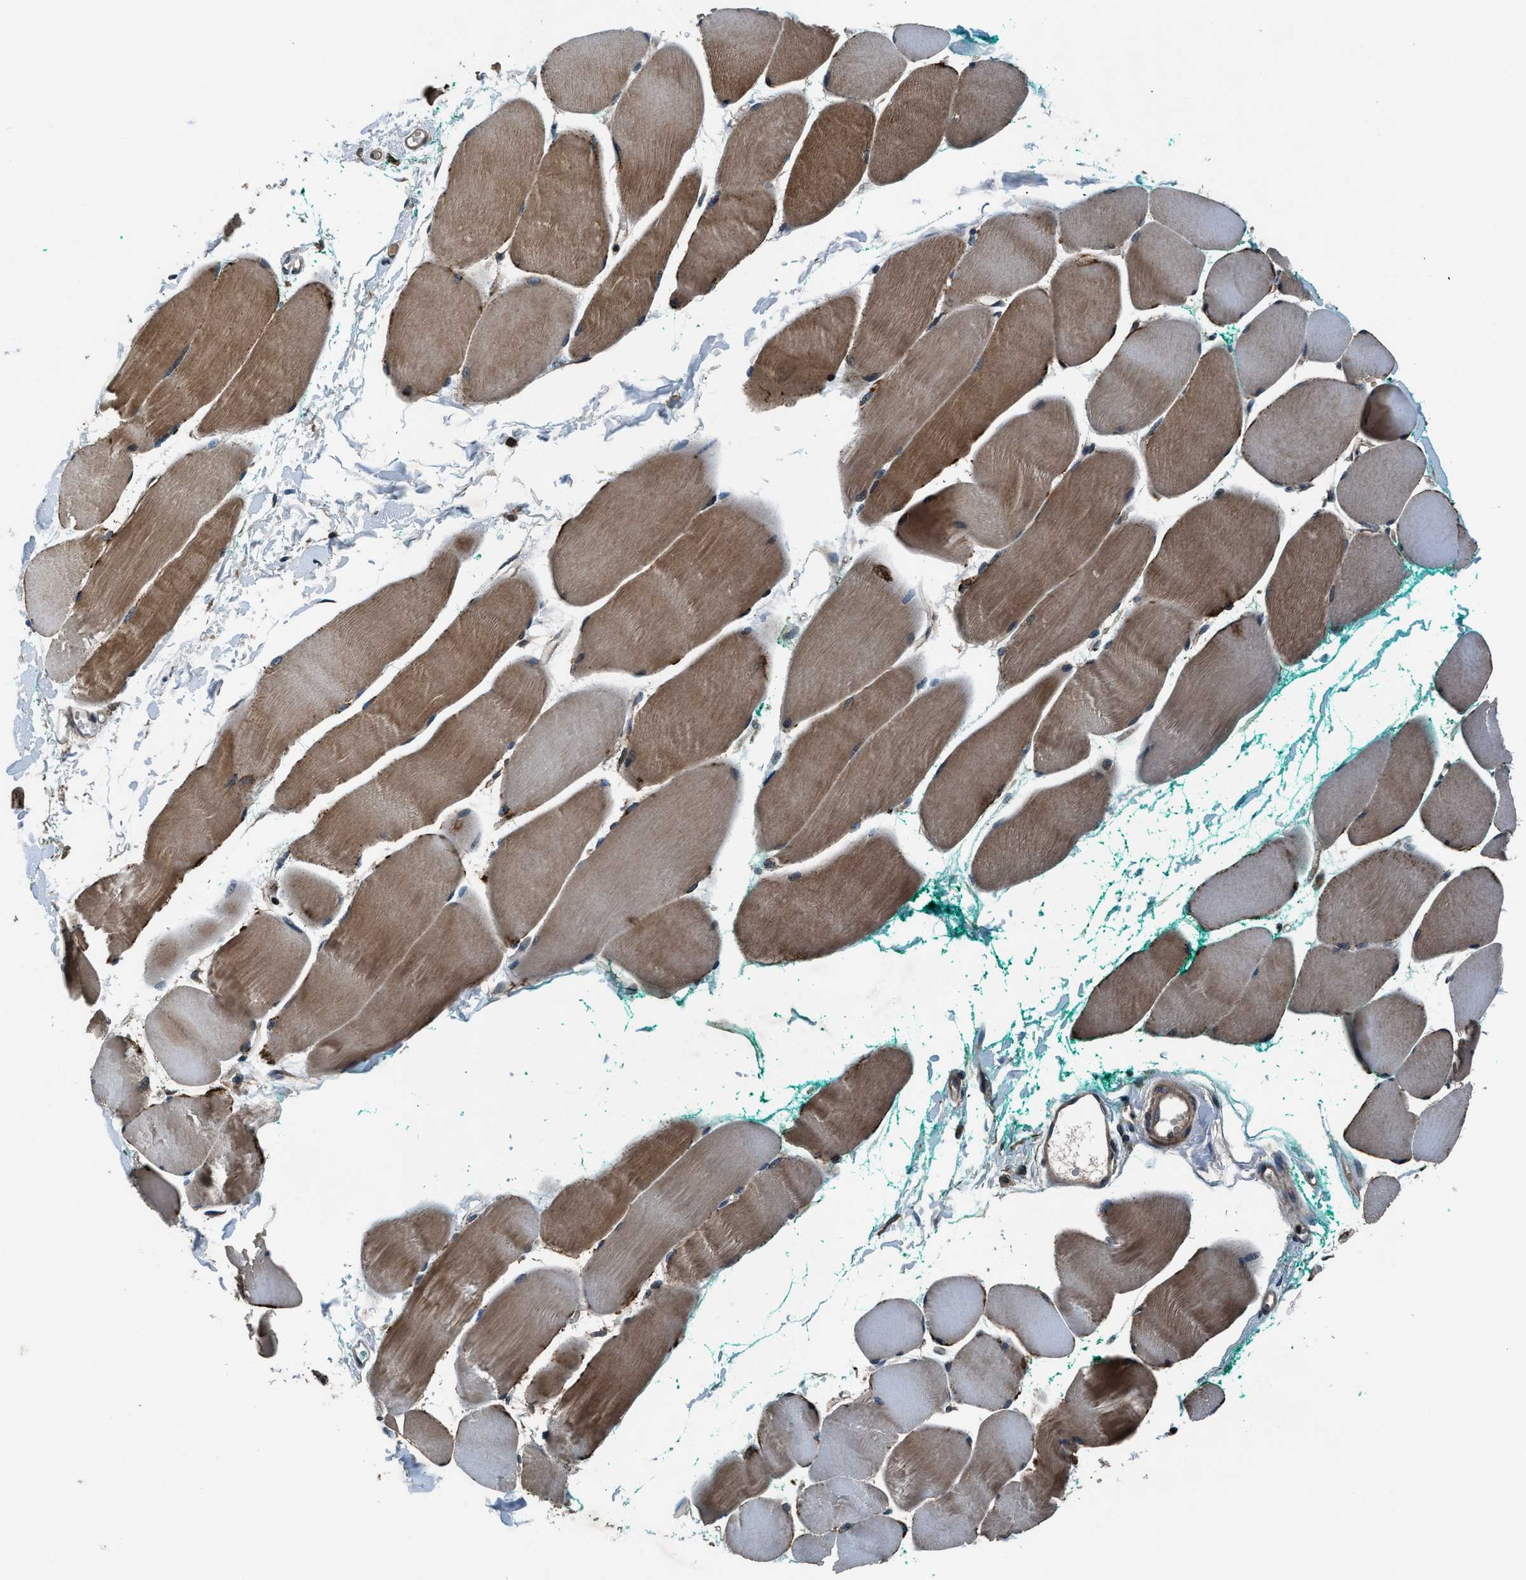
{"staining": {"intensity": "strong", "quantity": "25%-75%", "location": "cytoplasmic/membranous"}, "tissue": "skeletal muscle", "cell_type": "Myocytes", "image_type": "normal", "snomed": [{"axis": "morphology", "description": "Normal tissue, NOS"}, {"axis": "morphology", "description": "Squamous cell carcinoma, NOS"}, {"axis": "topography", "description": "Skeletal muscle"}], "caption": "Strong cytoplasmic/membranous expression for a protein is appreciated in approximately 25%-75% of myocytes of unremarkable skeletal muscle using immunohistochemistry (IHC).", "gene": "ARHGEF11", "patient": {"sex": "male", "age": 51}}